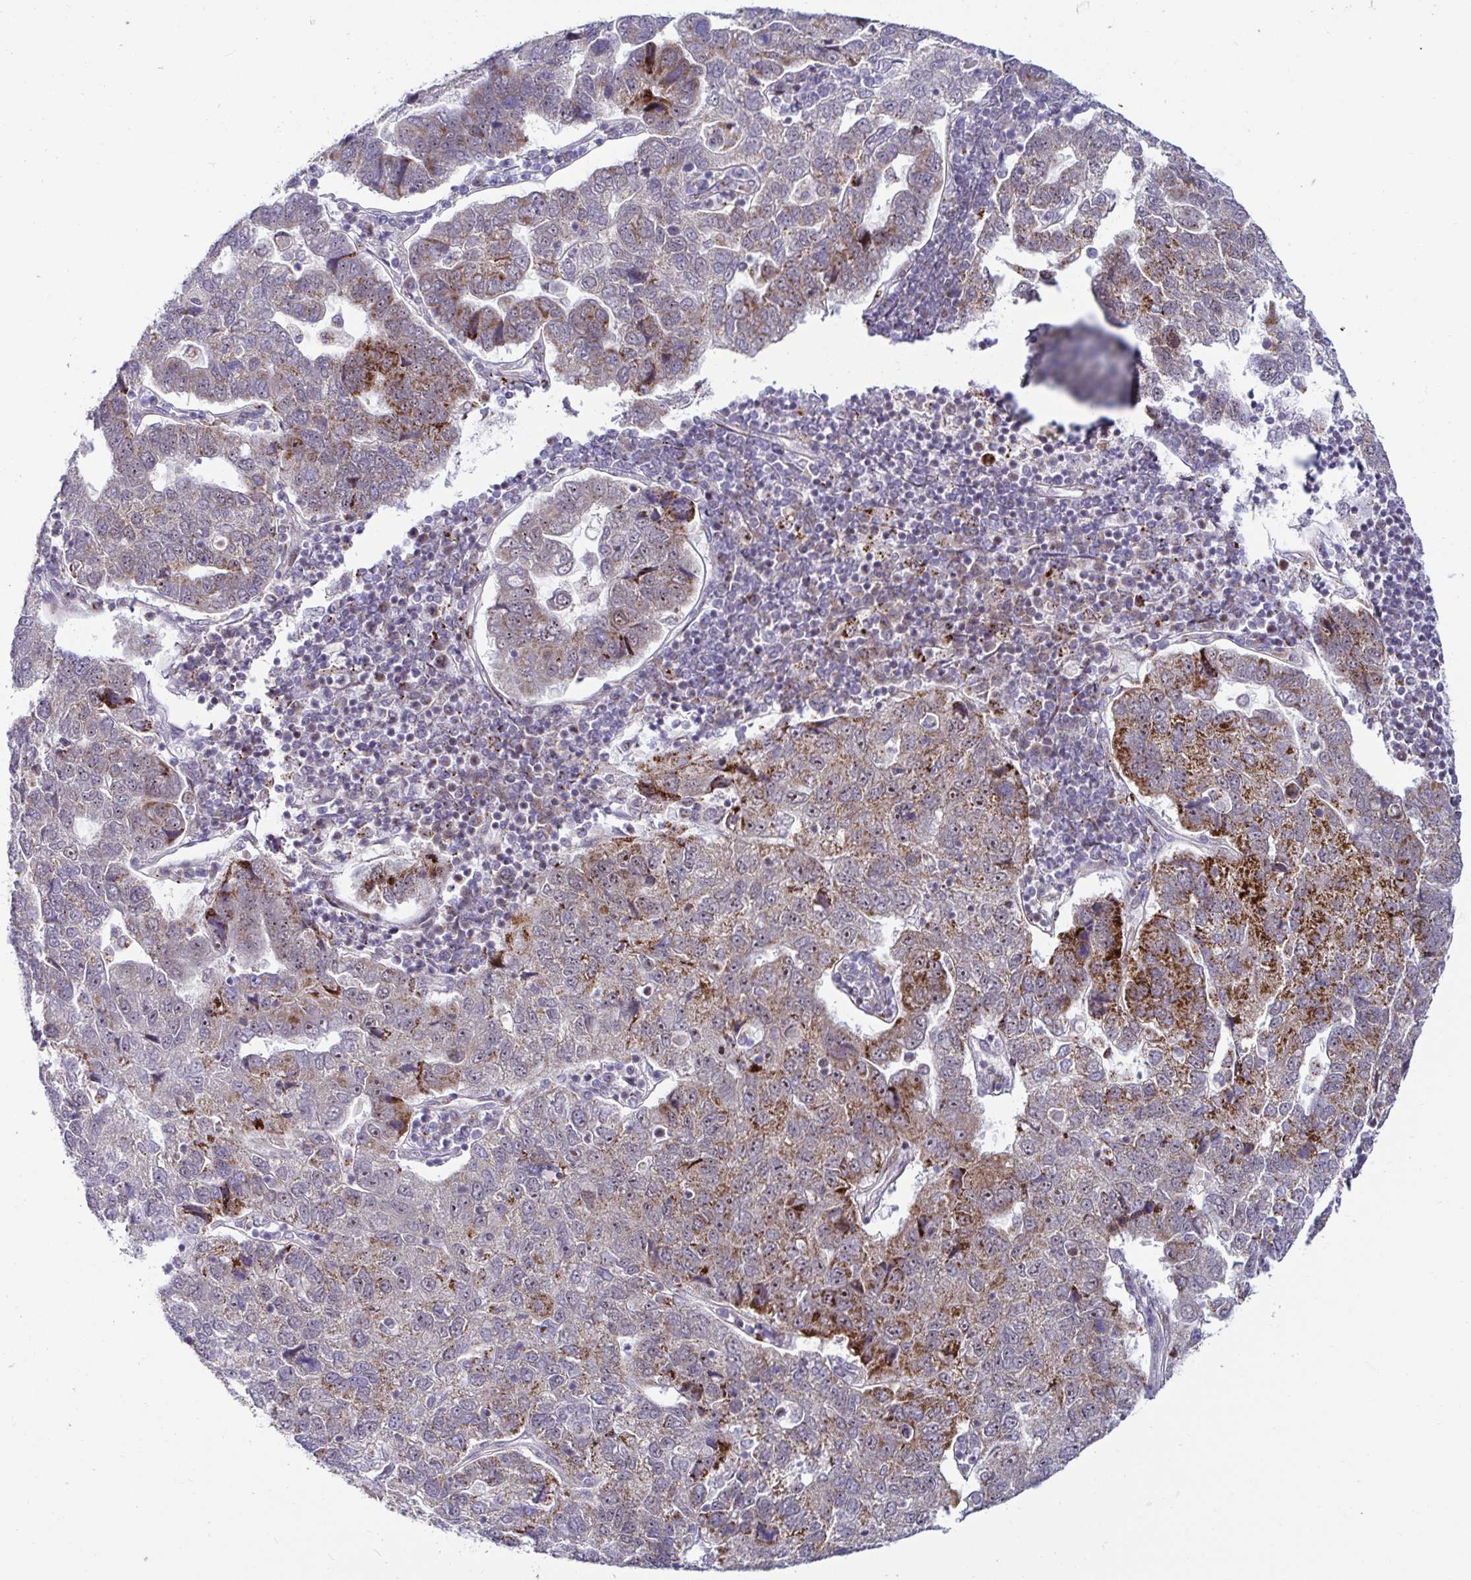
{"staining": {"intensity": "strong", "quantity": "25%-75%", "location": "cytoplasmic/membranous"}, "tissue": "pancreatic cancer", "cell_type": "Tumor cells", "image_type": "cancer", "snomed": [{"axis": "morphology", "description": "Adenocarcinoma, NOS"}, {"axis": "topography", "description": "Pancreas"}], "caption": "Immunohistochemical staining of pancreatic adenocarcinoma displays strong cytoplasmic/membranous protein positivity in about 25%-75% of tumor cells. (DAB = brown stain, brightfield microscopy at high magnification).", "gene": "DZIP1", "patient": {"sex": "female", "age": 61}}